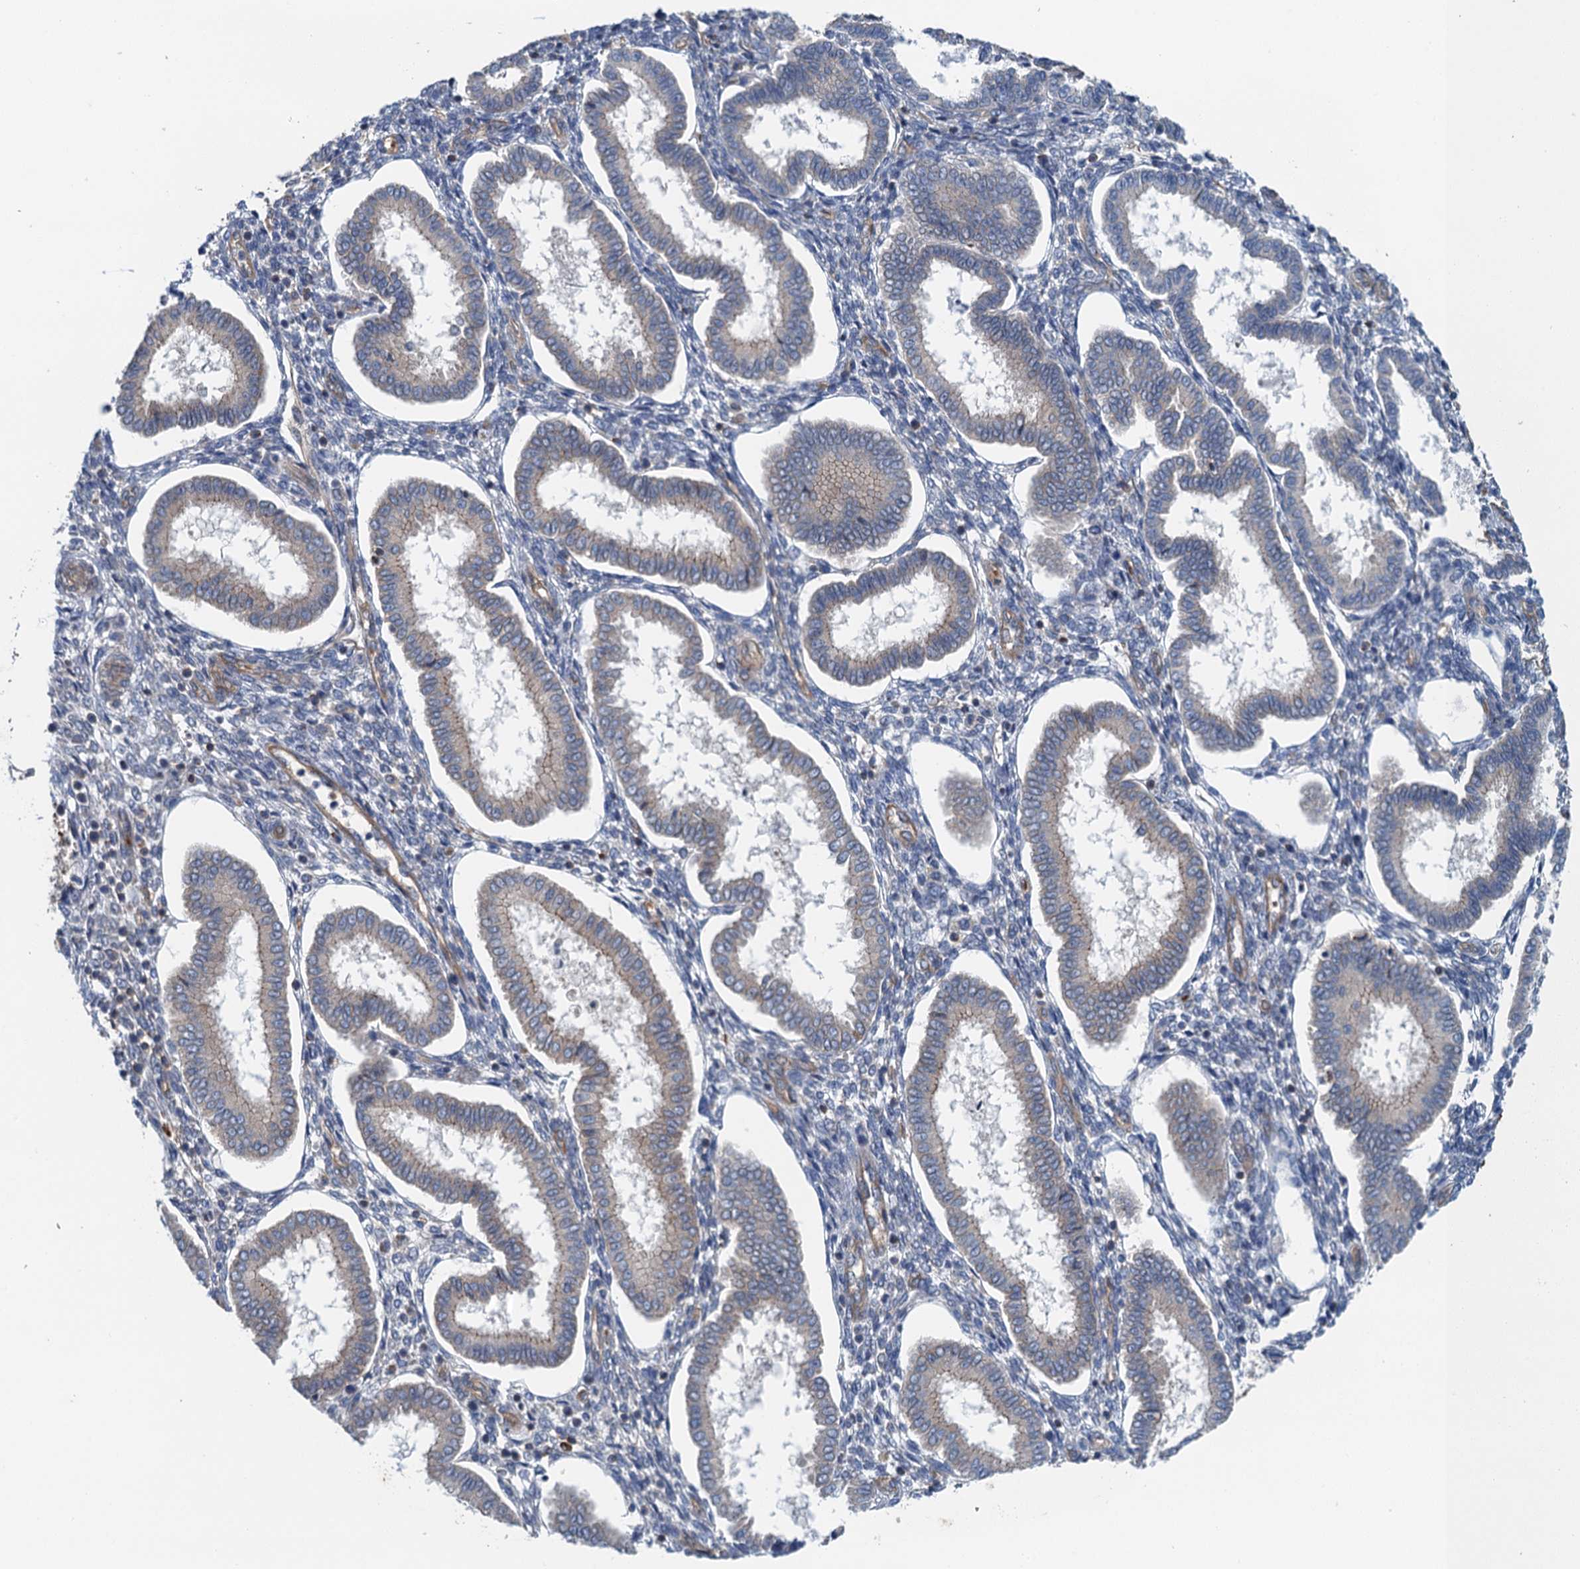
{"staining": {"intensity": "weak", "quantity": "25%-75%", "location": "cytoplasmic/membranous"}, "tissue": "endometrium", "cell_type": "Cells in endometrial stroma", "image_type": "normal", "snomed": [{"axis": "morphology", "description": "Normal tissue, NOS"}, {"axis": "topography", "description": "Endometrium"}], "caption": "Immunohistochemistry (IHC) of unremarkable human endometrium displays low levels of weak cytoplasmic/membranous expression in about 25%-75% of cells in endometrial stroma. The staining was performed using DAB (3,3'-diaminobenzidine) to visualize the protein expression in brown, while the nuclei were stained in blue with hematoxylin (Magnification: 20x).", "gene": "ROGDI", "patient": {"sex": "female", "age": 24}}